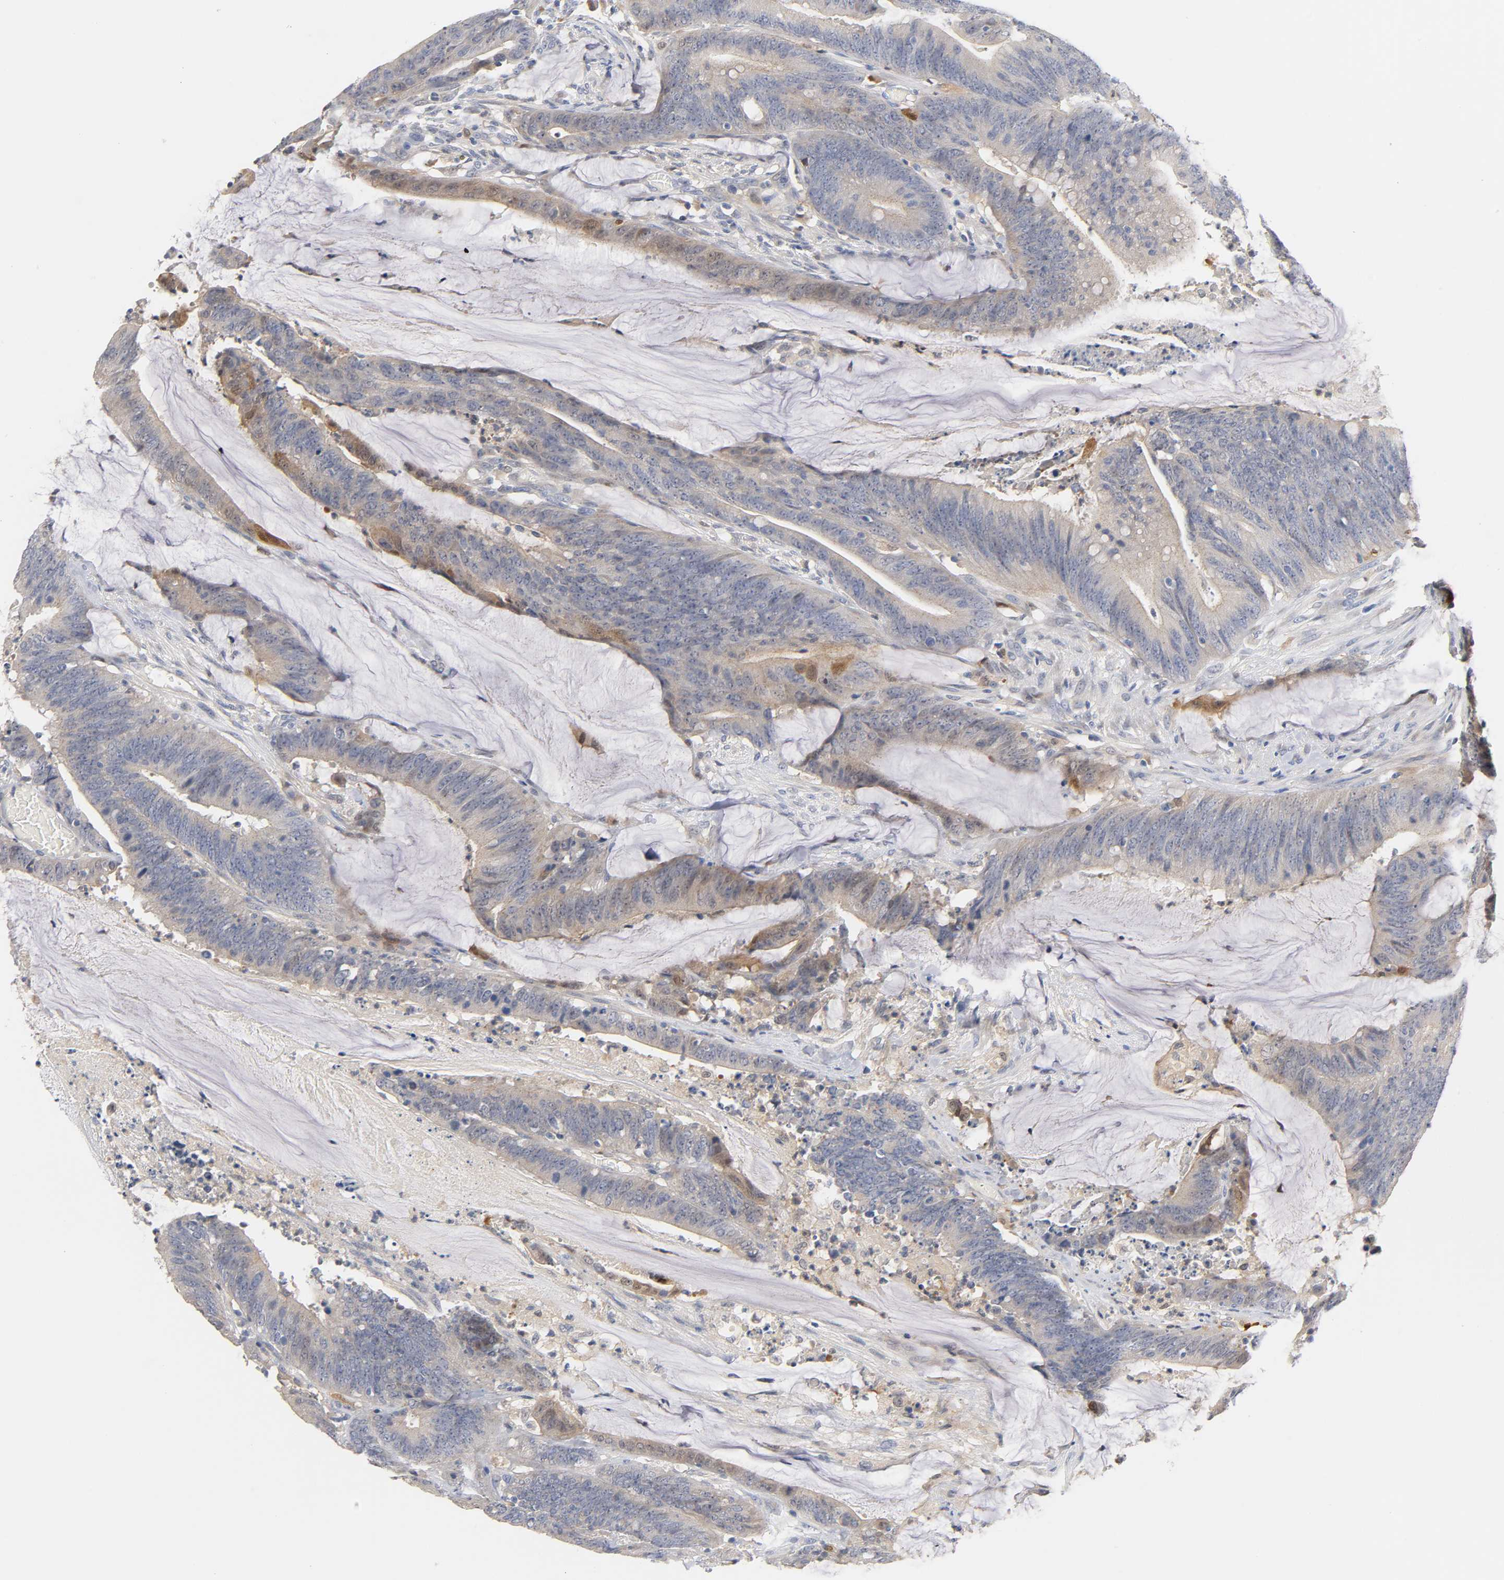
{"staining": {"intensity": "weak", "quantity": "25%-75%", "location": "cytoplasmic/membranous,nuclear"}, "tissue": "colorectal cancer", "cell_type": "Tumor cells", "image_type": "cancer", "snomed": [{"axis": "morphology", "description": "Adenocarcinoma, NOS"}, {"axis": "topography", "description": "Rectum"}], "caption": "Protein staining by immunohistochemistry (IHC) displays weak cytoplasmic/membranous and nuclear staining in approximately 25%-75% of tumor cells in colorectal cancer.", "gene": "IL18", "patient": {"sex": "female", "age": 66}}